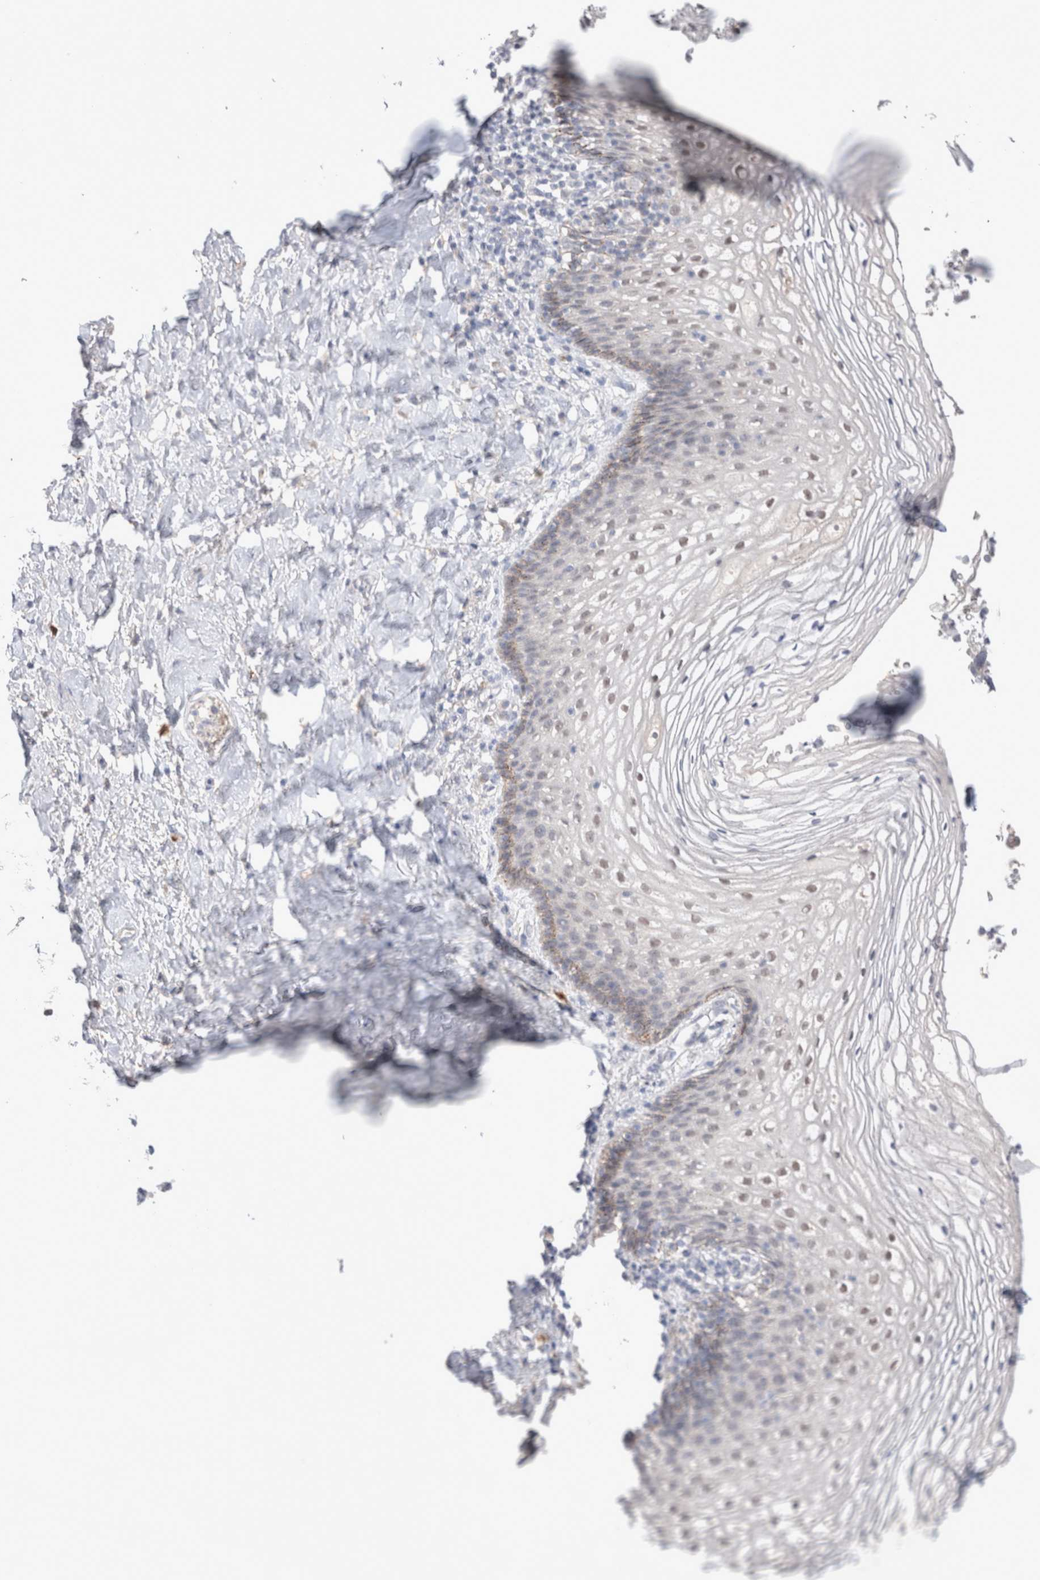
{"staining": {"intensity": "weak", "quantity": "<25%", "location": "cytoplasmic/membranous"}, "tissue": "vagina", "cell_type": "Squamous epithelial cells", "image_type": "normal", "snomed": [{"axis": "morphology", "description": "Normal tissue, NOS"}, {"axis": "topography", "description": "Vagina"}], "caption": "This is a image of immunohistochemistry (IHC) staining of normal vagina, which shows no positivity in squamous epithelial cells. (DAB IHC with hematoxylin counter stain).", "gene": "HPGDS", "patient": {"sex": "female", "age": 60}}